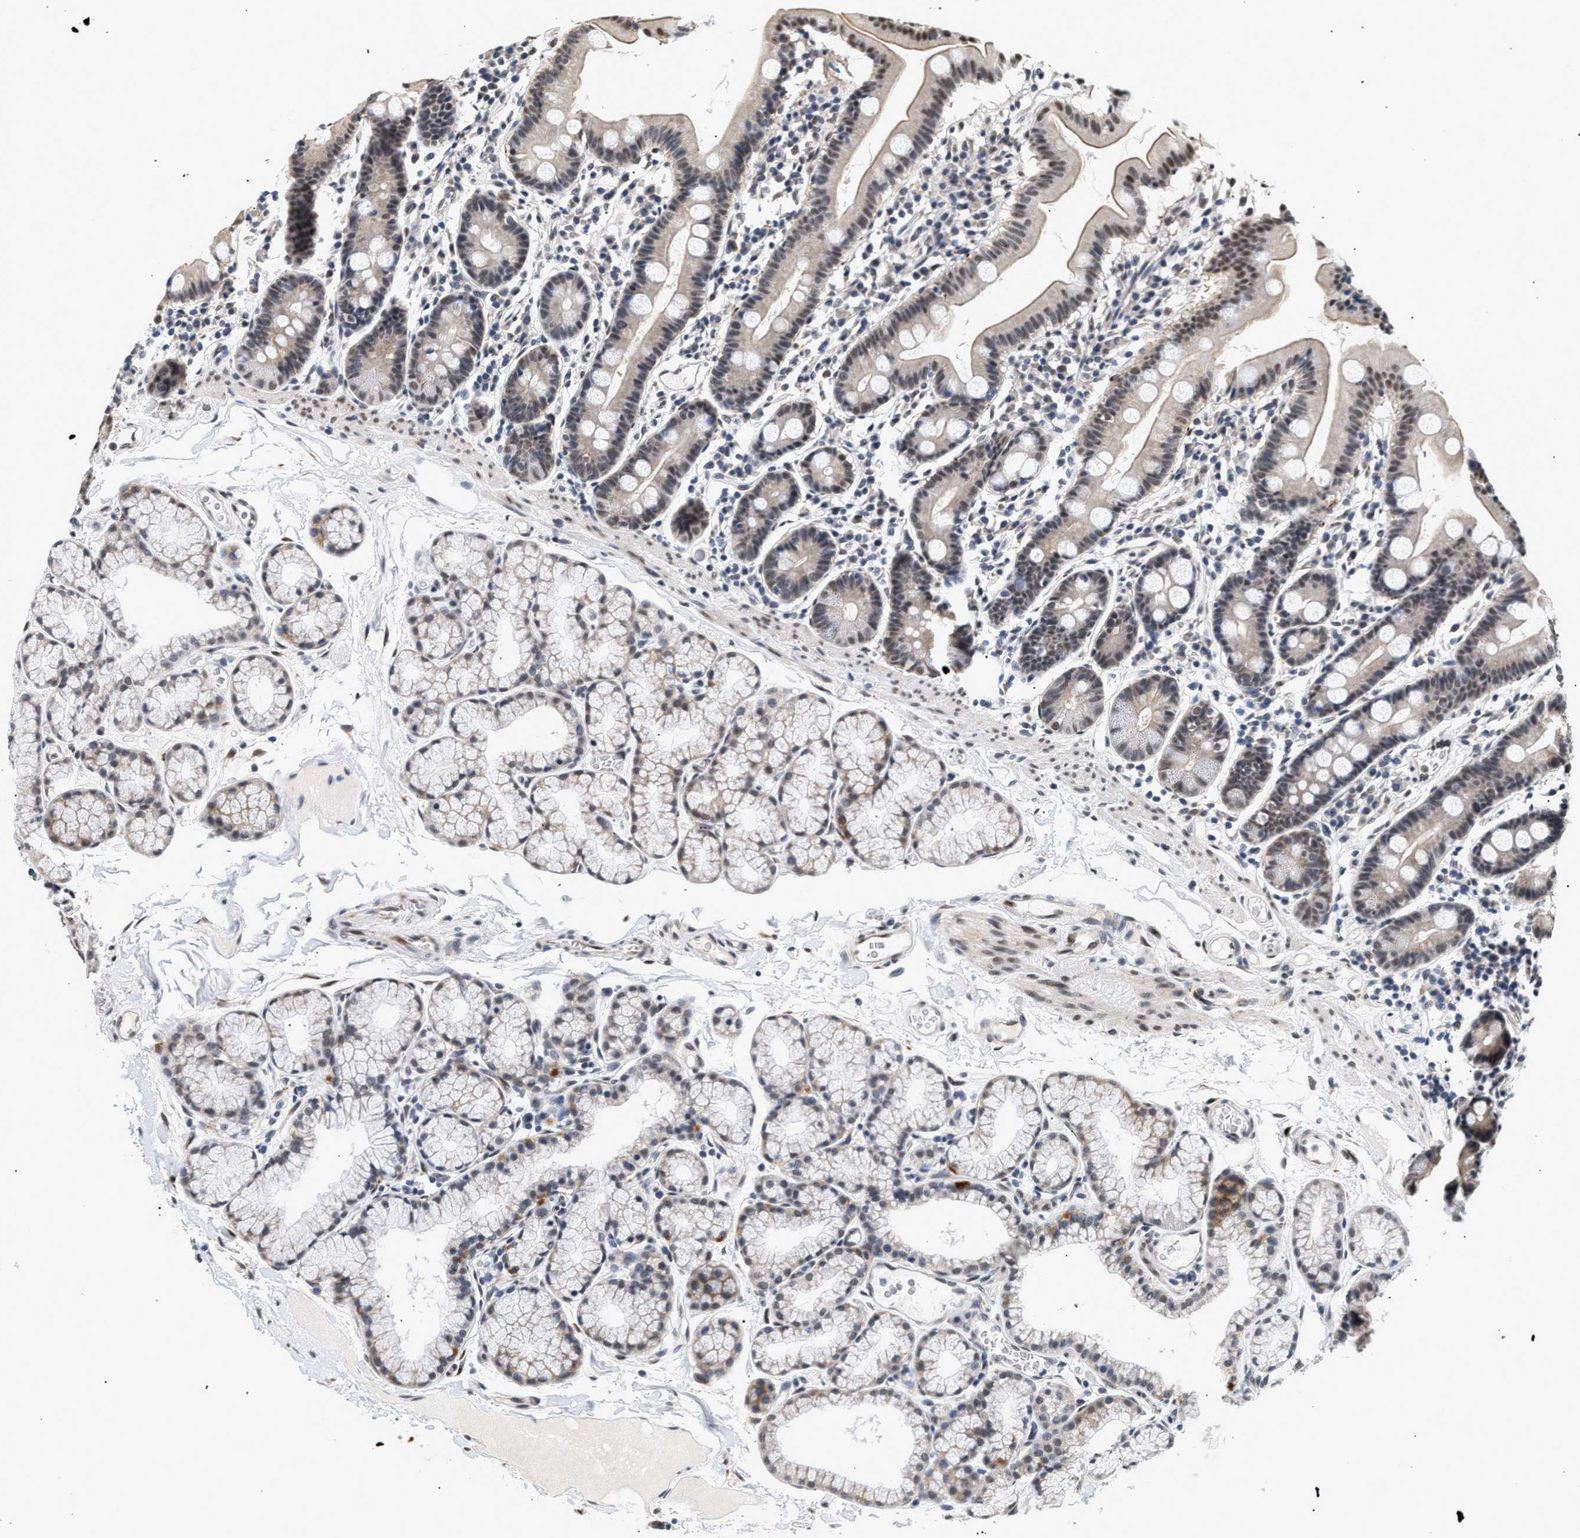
{"staining": {"intensity": "moderate", "quantity": "<25%", "location": "nuclear"}, "tissue": "duodenum", "cell_type": "Glandular cells", "image_type": "normal", "snomed": [{"axis": "morphology", "description": "Normal tissue, NOS"}, {"axis": "topography", "description": "Duodenum"}], "caption": "This is an image of immunohistochemistry (IHC) staining of benign duodenum, which shows moderate positivity in the nuclear of glandular cells.", "gene": "THOC1", "patient": {"sex": "male", "age": 50}}